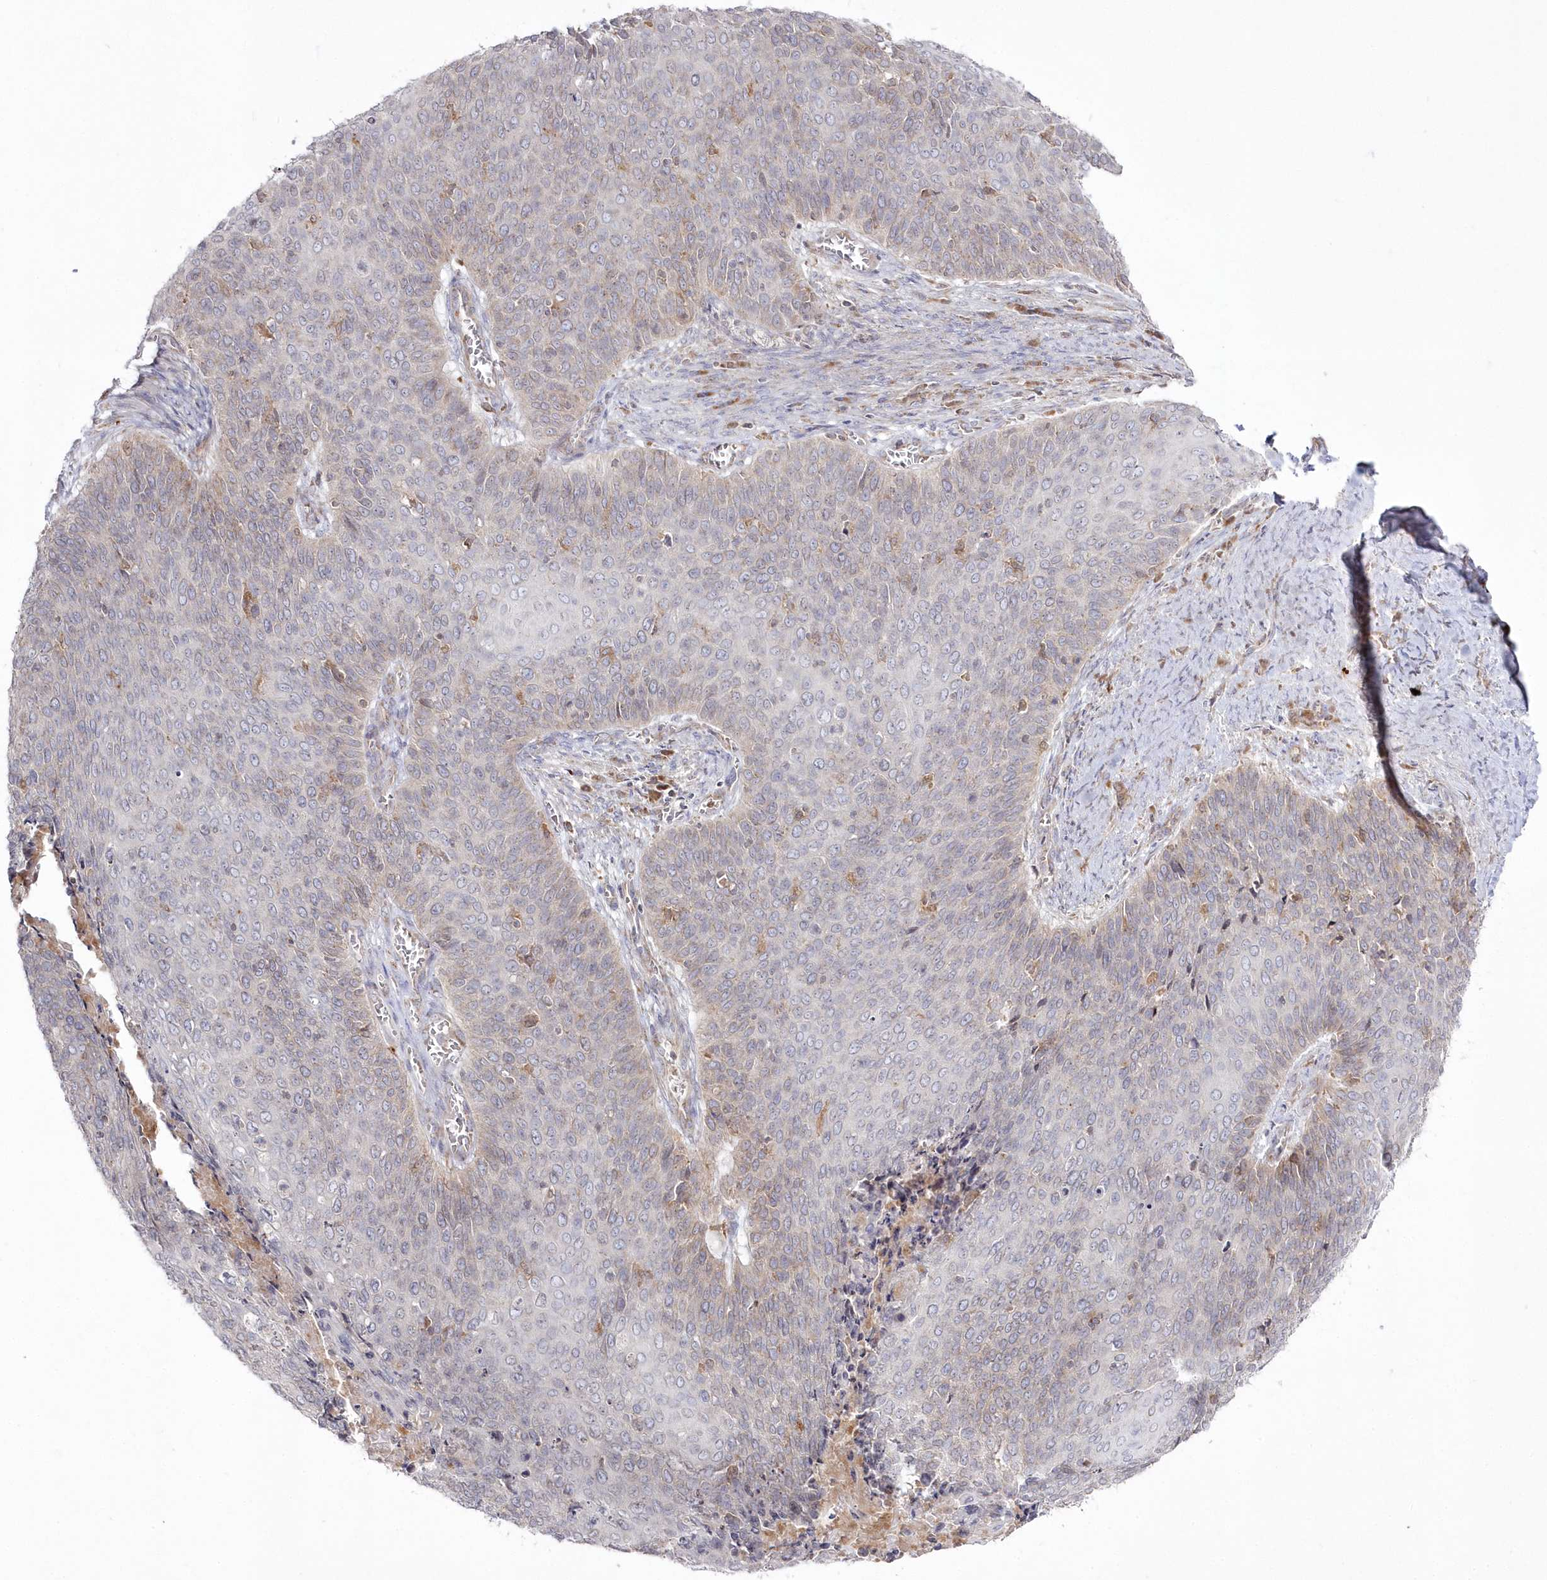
{"staining": {"intensity": "weak", "quantity": "25%-75%", "location": "cytoplasmic/membranous"}, "tissue": "cervical cancer", "cell_type": "Tumor cells", "image_type": "cancer", "snomed": [{"axis": "morphology", "description": "Squamous cell carcinoma, NOS"}, {"axis": "topography", "description": "Cervix"}], "caption": "About 25%-75% of tumor cells in cervical cancer reveal weak cytoplasmic/membranous protein positivity as visualized by brown immunohistochemical staining.", "gene": "ARSB", "patient": {"sex": "female", "age": 39}}